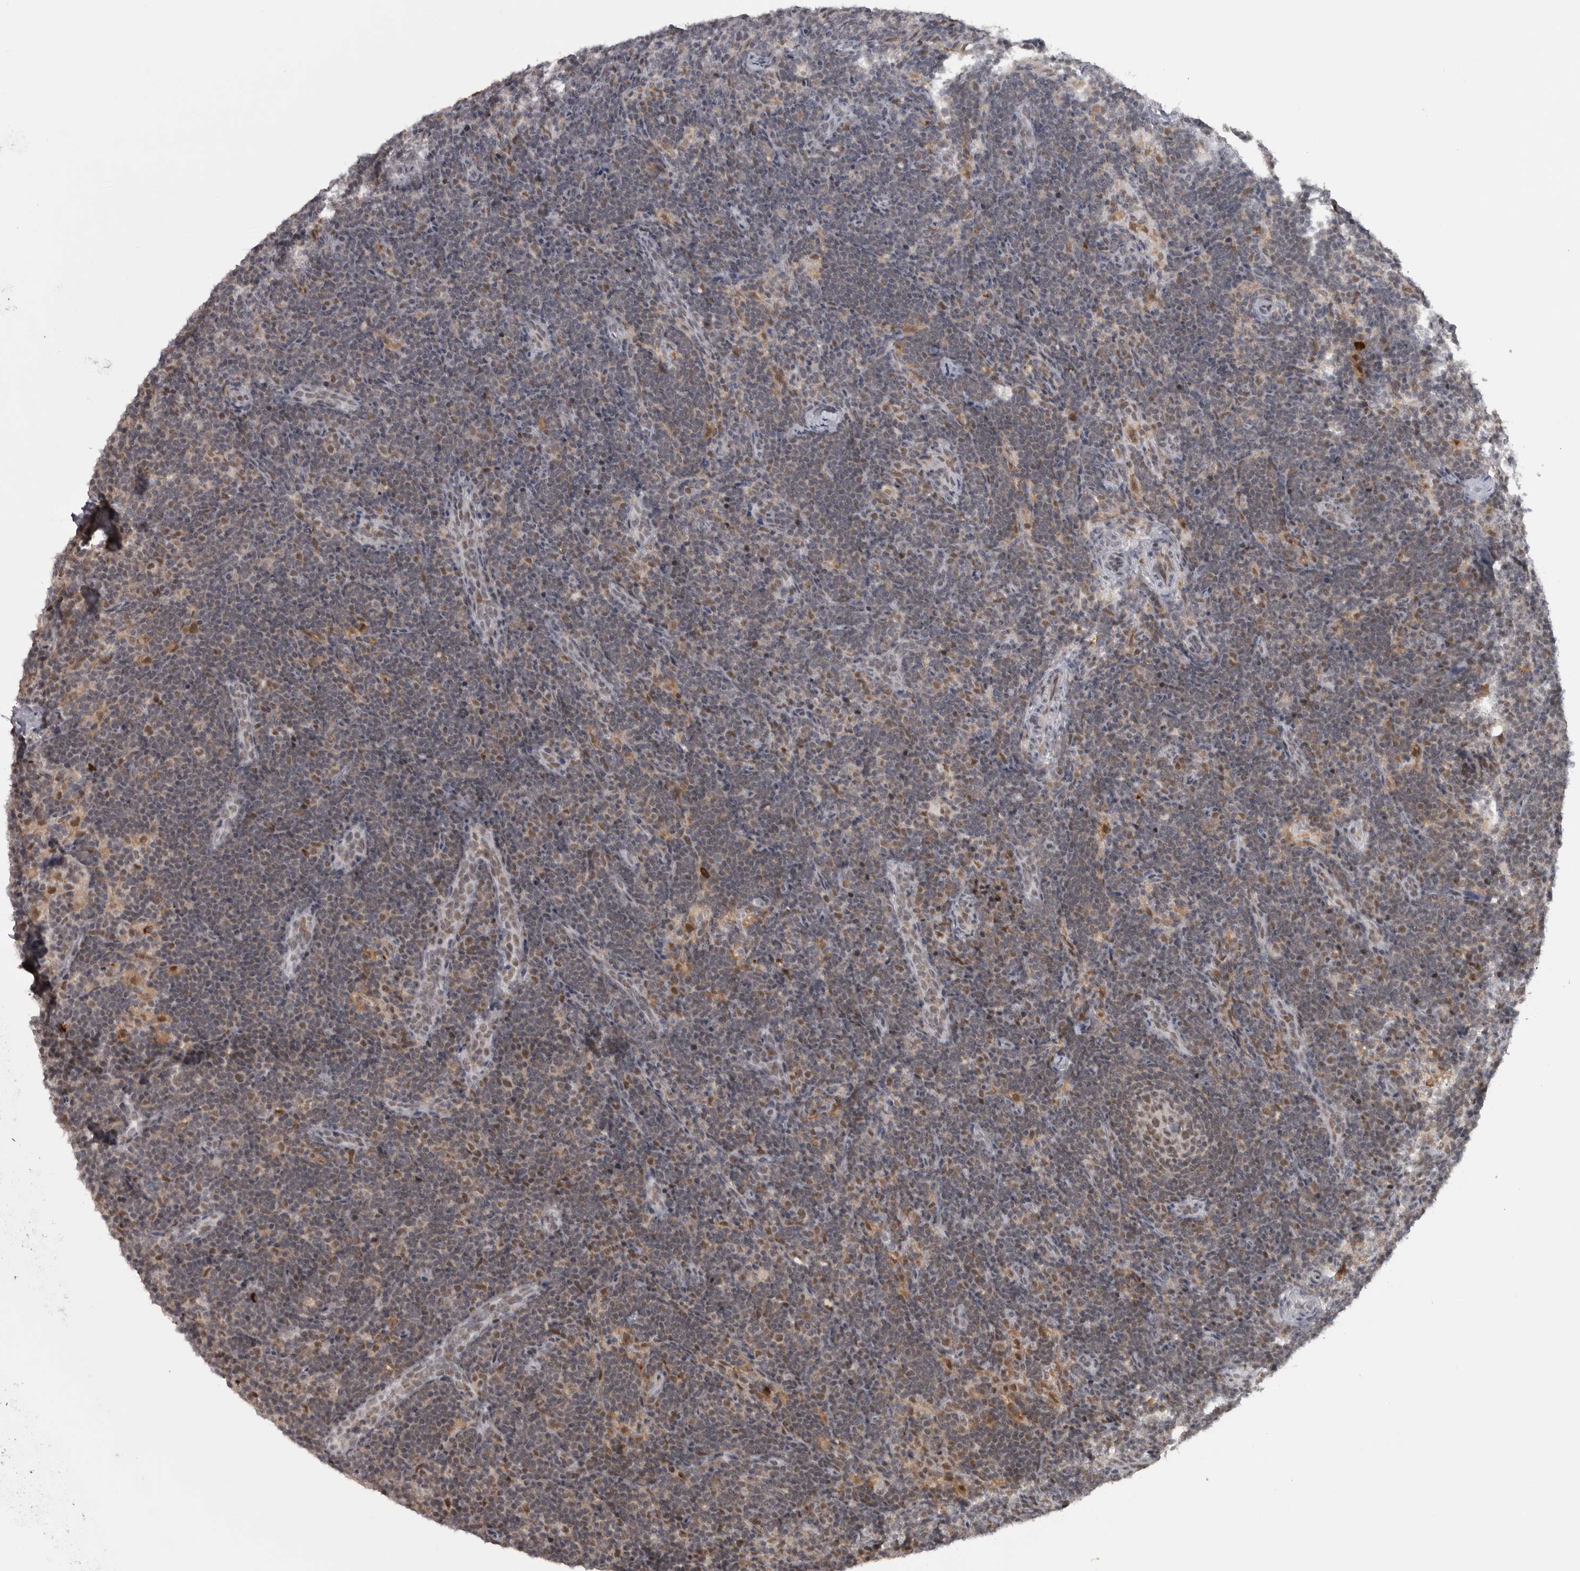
{"staining": {"intensity": "weak", "quantity": ">75%", "location": "nuclear"}, "tissue": "lymph node", "cell_type": "Germinal center cells", "image_type": "normal", "snomed": [{"axis": "morphology", "description": "Normal tissue, NOS"}, {"axis": "topography", "description": "Lymph node"}], "caption": "Lymph node stained for a protein demonstrates weak nuclear positivity in germinal center cells.", "gene": "MICU3", "patient": {"sex": "female", "age": 22}}